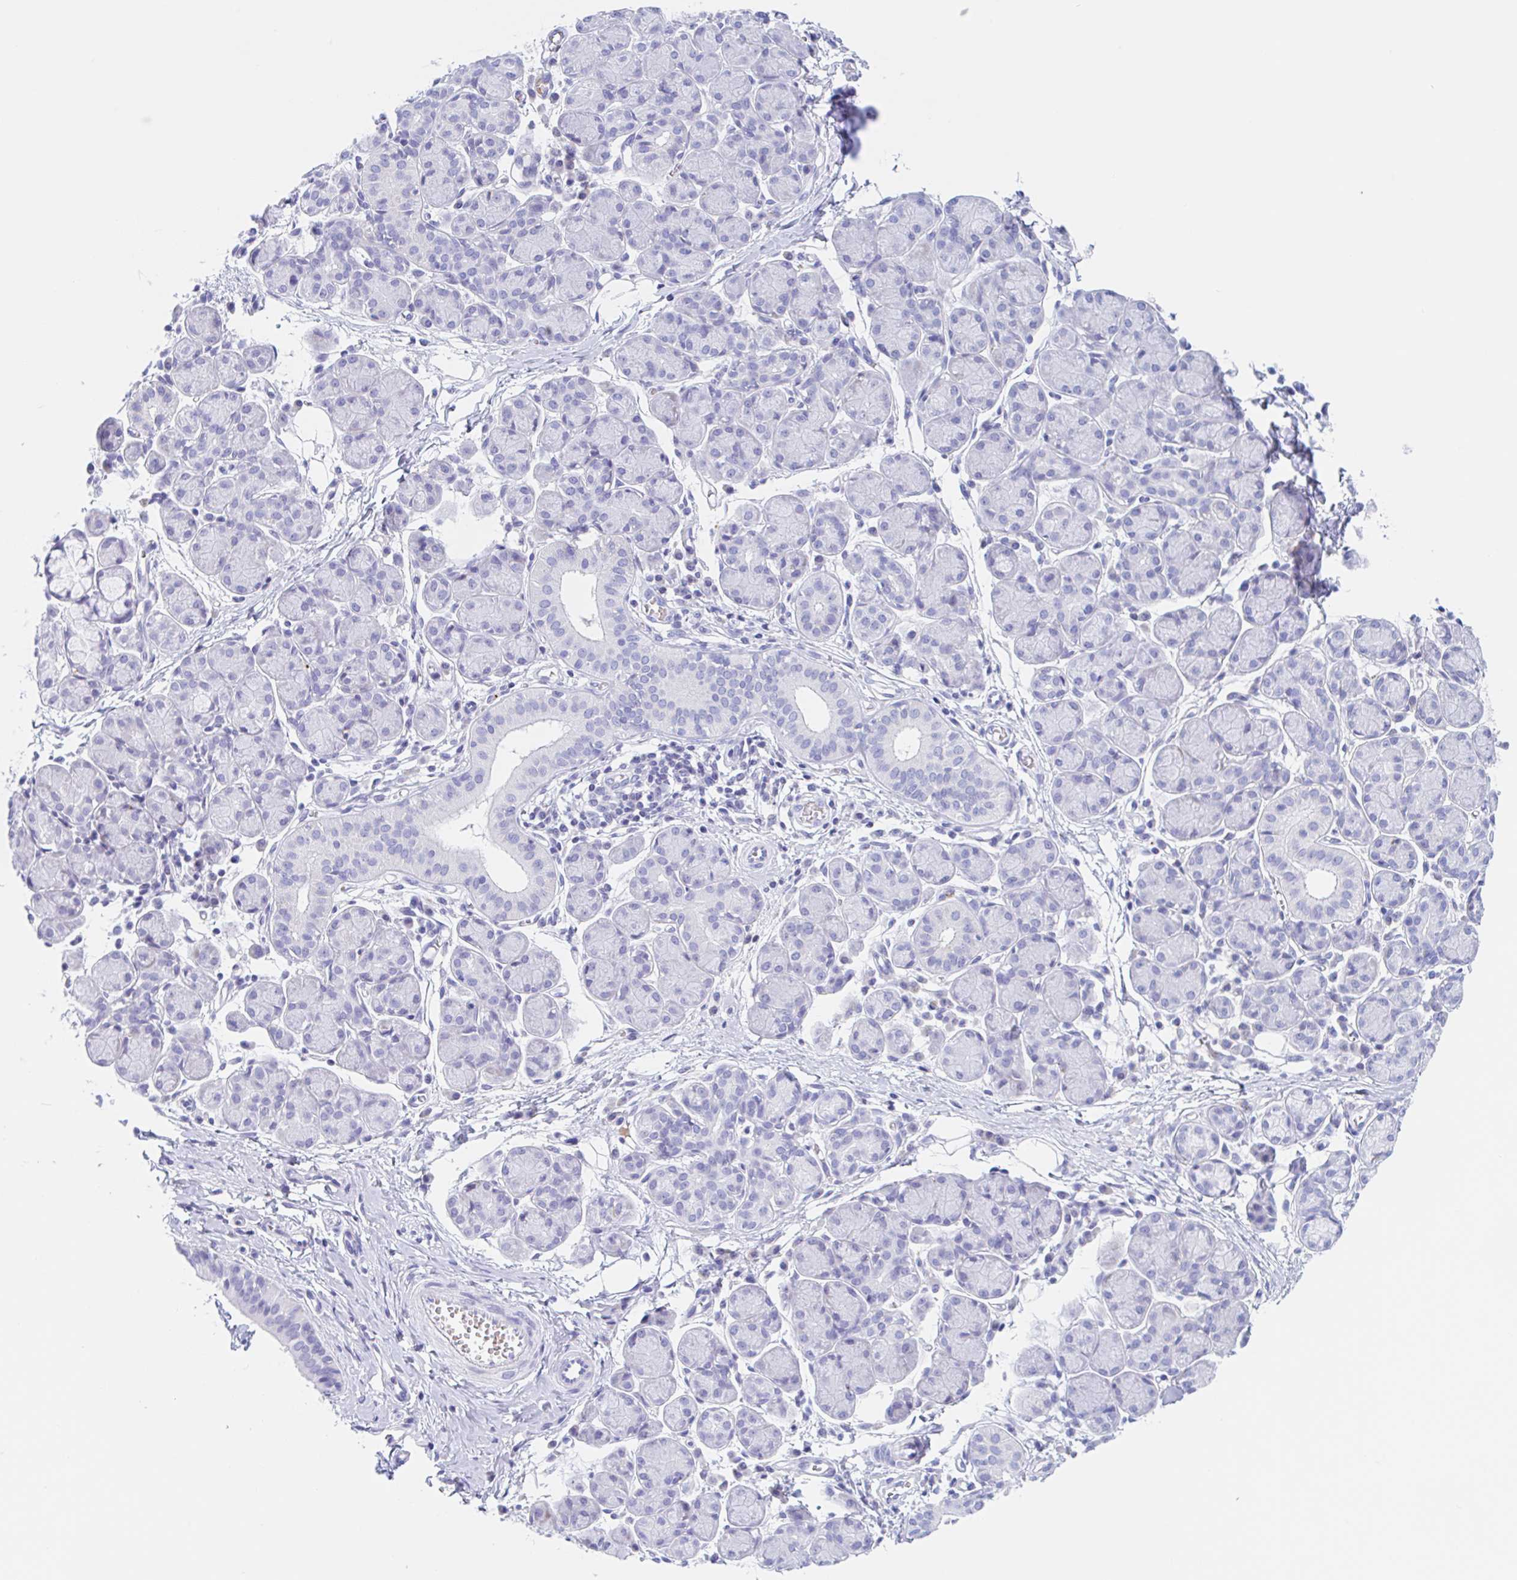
{"staining": {"intensity": "negative", "quantity": "none", "location": "none"}, "tissue": "salivary gland", "cell_type": "Glandular cells", "image_type": "normal", "snomed": [{"axis": "morphology", "description": "Normal tissue, NOS"}, {"axis": "morphology", "description": "Inflammation, NOS"}, {"axis": "topography", "description": "Lymph node"}, {"axis": "topography", "description": "Salivary gland"}], "caption": "This is an immunohistochemistry (IHC) histopathology image of normal salivary gland. There is no positivity in glandular cells.", "gene": "ANKRD9", "patient": {"sex": "male", "age": 3}}